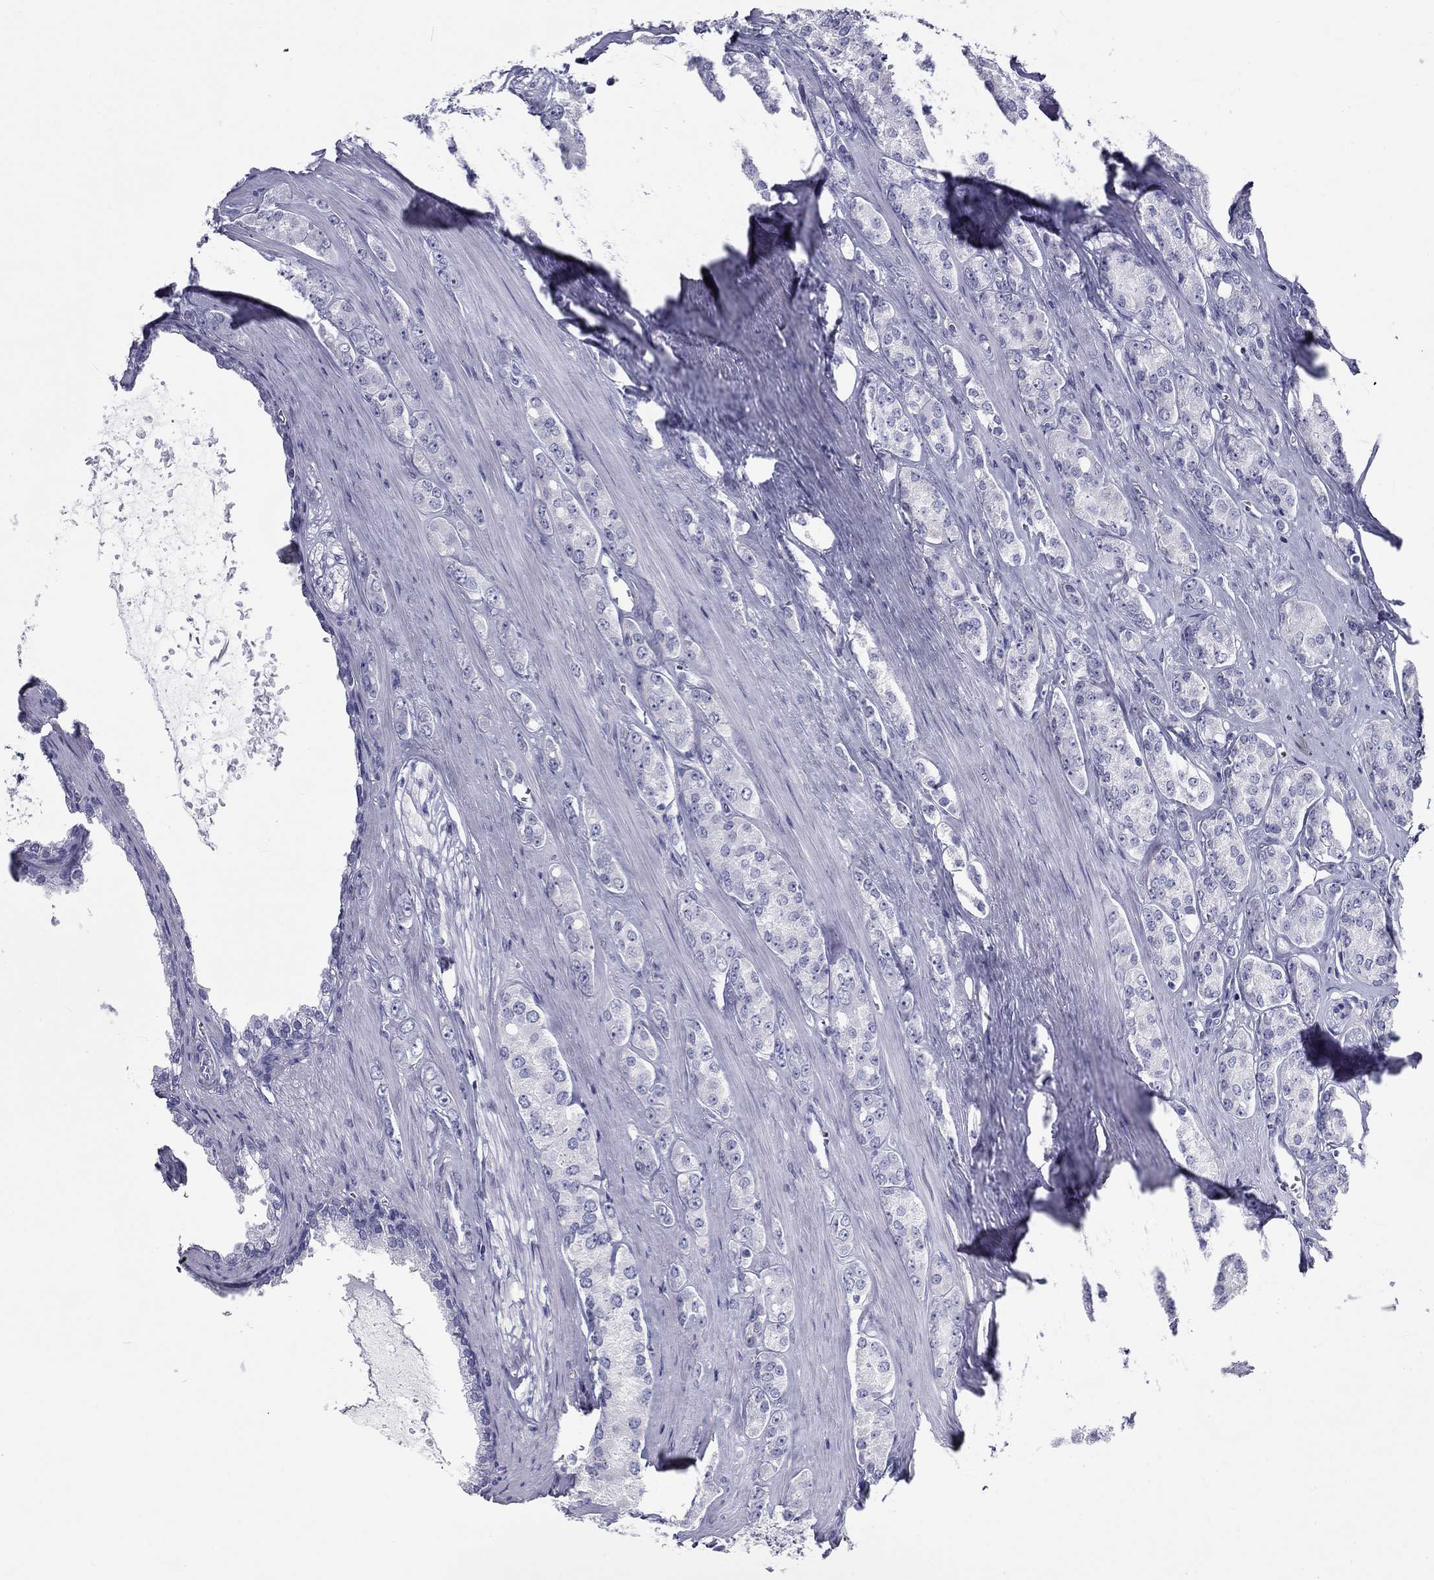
{"staining": {"intensity": "negative", "quantity": "none", "location": "none"}, "tissue": "prostate cancer", "cell_type": "Tumor cells", "image_type": "cancer", "snomed": [{"axis": "morphology", "description": "Adenocarcinoma, NOS"}, {"axis": "topography", "description": "Prostate"}], "caption": "Immunohistochemistry (IHC) of human prostate cancer (adenocarcinoma) displays no positivity in tumor cells. Nuclei are stained in blue.", "gene": "DNALI1", "patient": {"sex": "male", "age": 67}}